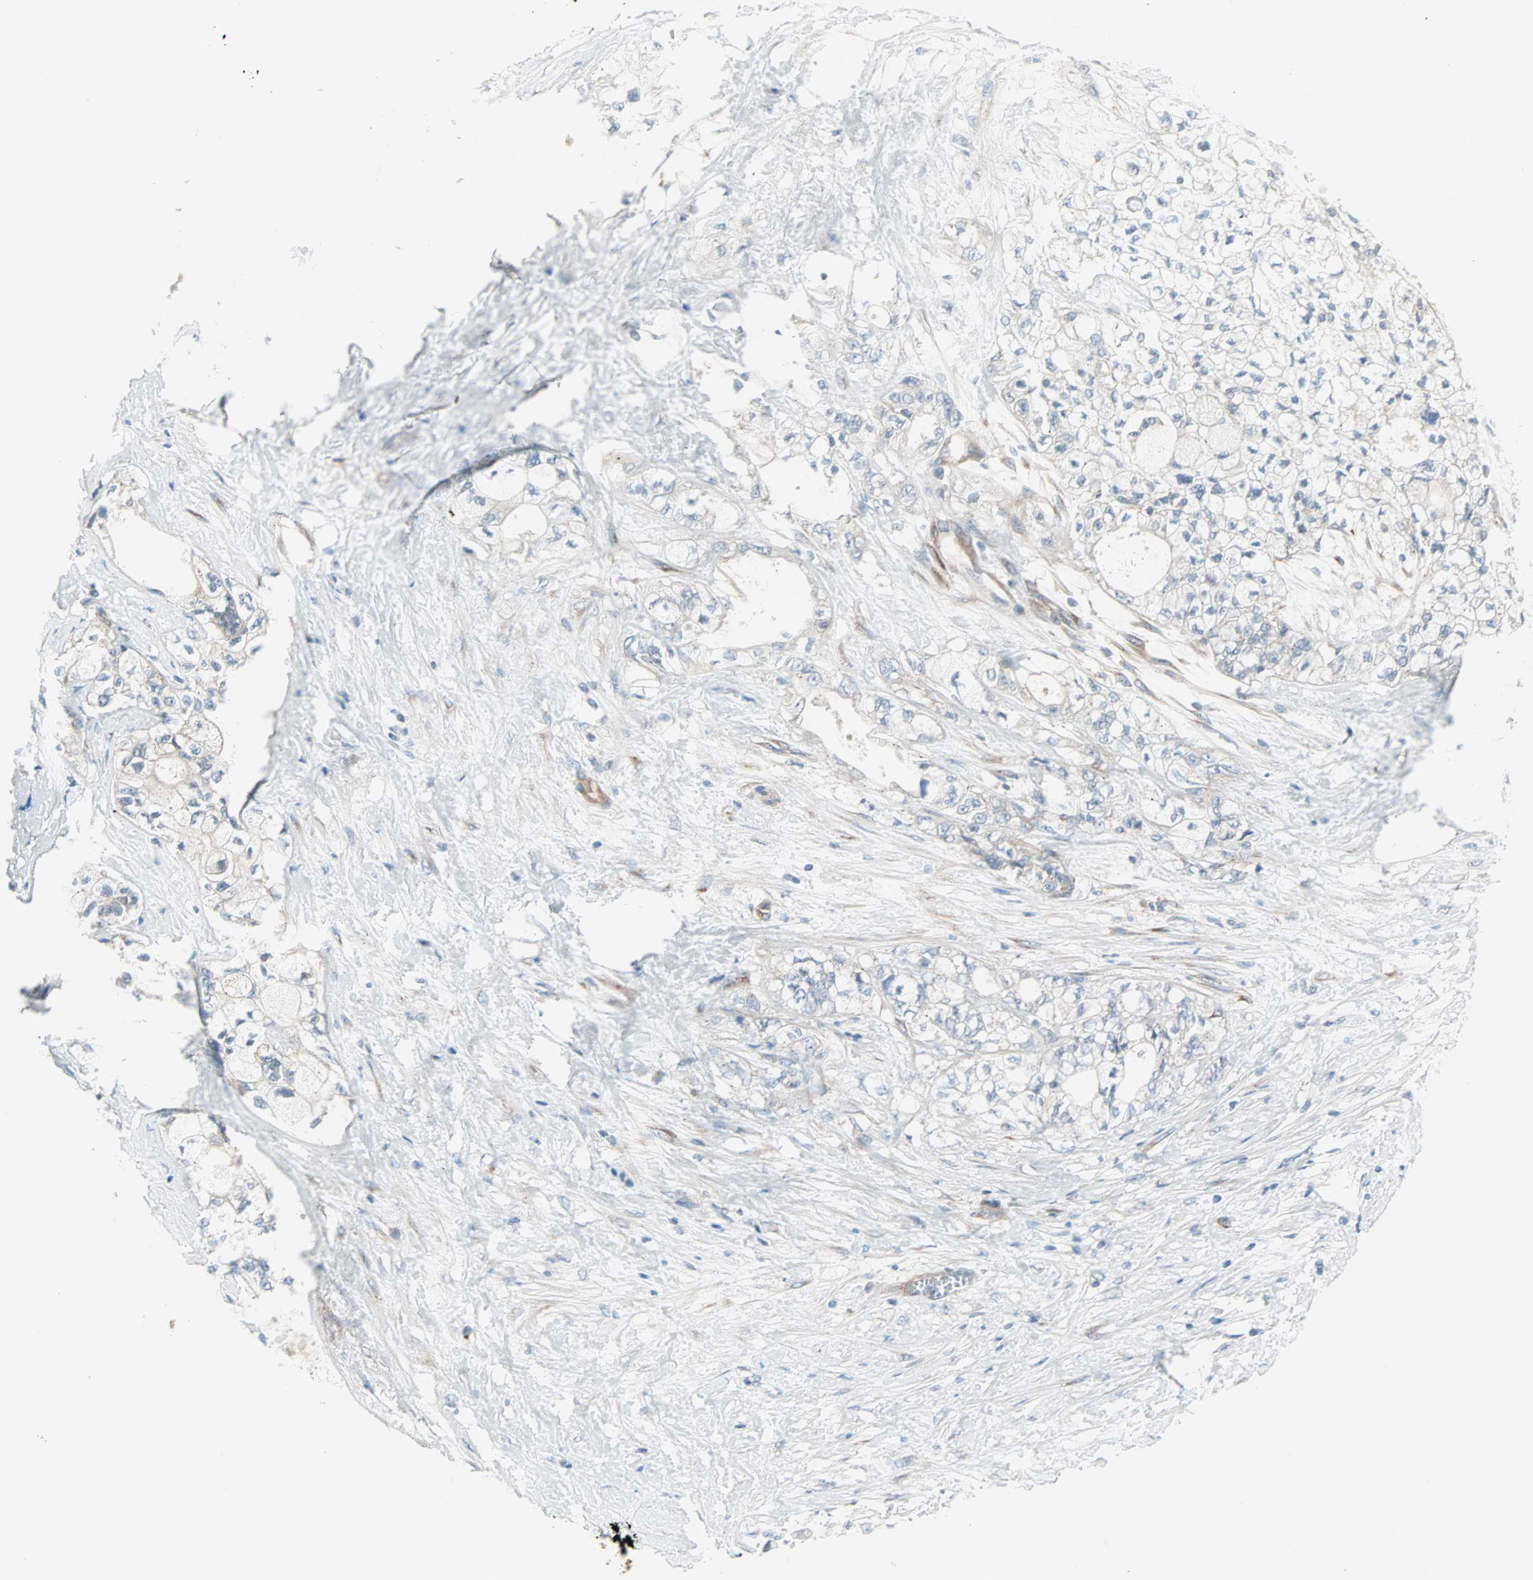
{"staining": {"intensity": "negative", "quantity": "none", "location": "none"}, "tissue": "pancreatic cancer", "cell_type": "Tumor cells", "image_type": "cancer", "snomed": [{"axis": "morphology", "description": "Adenocarcinoma, NOS"}, {"axis": "topography", "description": "Pancreas"}], "caption": "Pancreatic cancer was stained to show a protein in brown. There is no significant staining in tumor cells.", "gene": "PDE8A", "patient": {"sex": "male", "age": 70}}